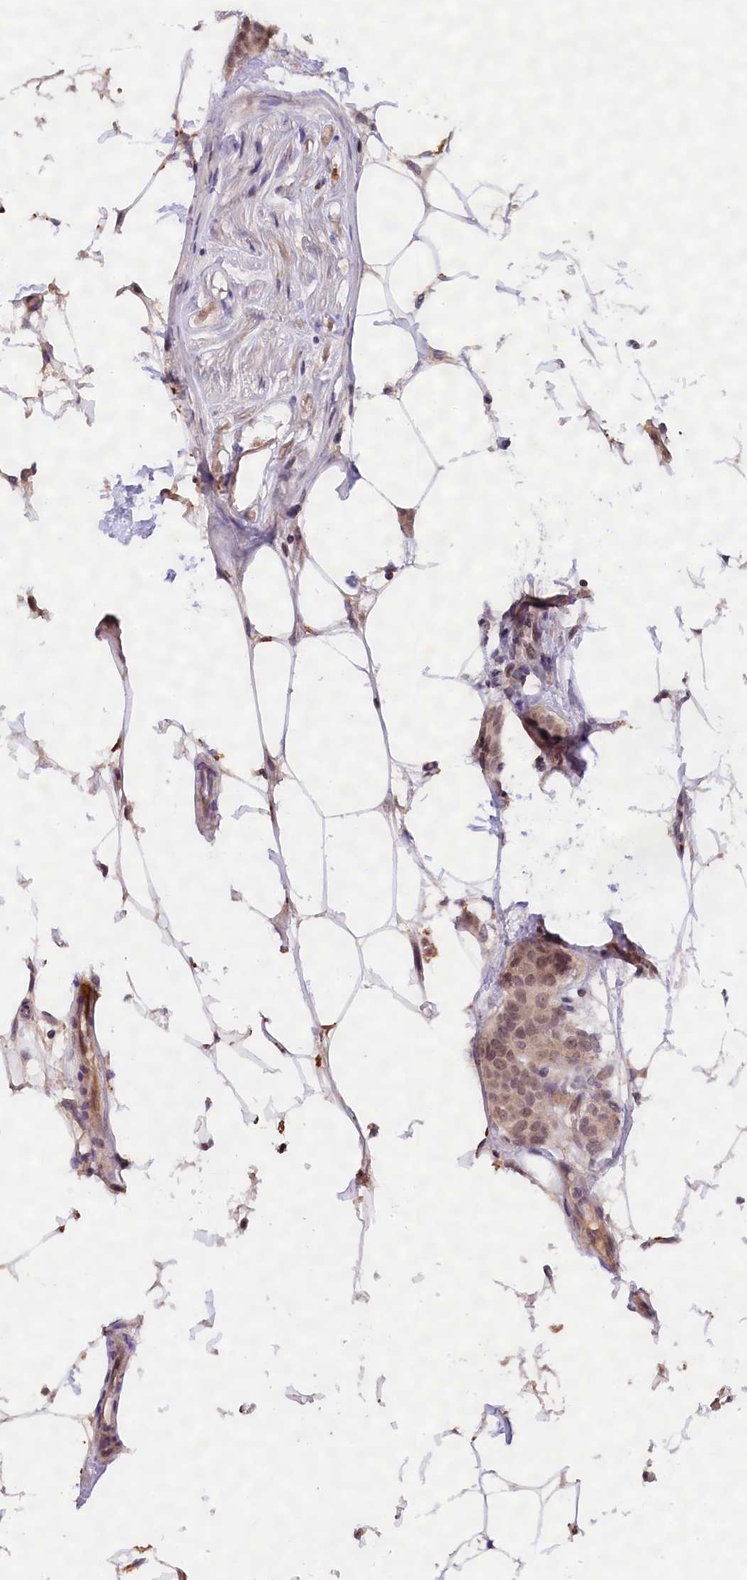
{"staining": {"intensity": "weak", "quantity": ">75%", "location": "nuclear"}, "tissue": "breast cancer", "cell_type": "Tumor cells", "image_type": "cancer", "snomed": [{"axis": "morphology", "description": "Duct carcinoma"}, {"axis": "topography", "description": "Breast"}], "caption": "Breast cancer (intraductal carcinoma) was stained to show a protein in brown. There is low levels of weak nuclear staining in about >75% of tumor cells. The protein is stained brown, and the nuclei are stained in blue (DAB IHC with brightfield microscopy, high magnification).", "gene": "FBXO45", "patient": {"sex": "female", "age": 72}}